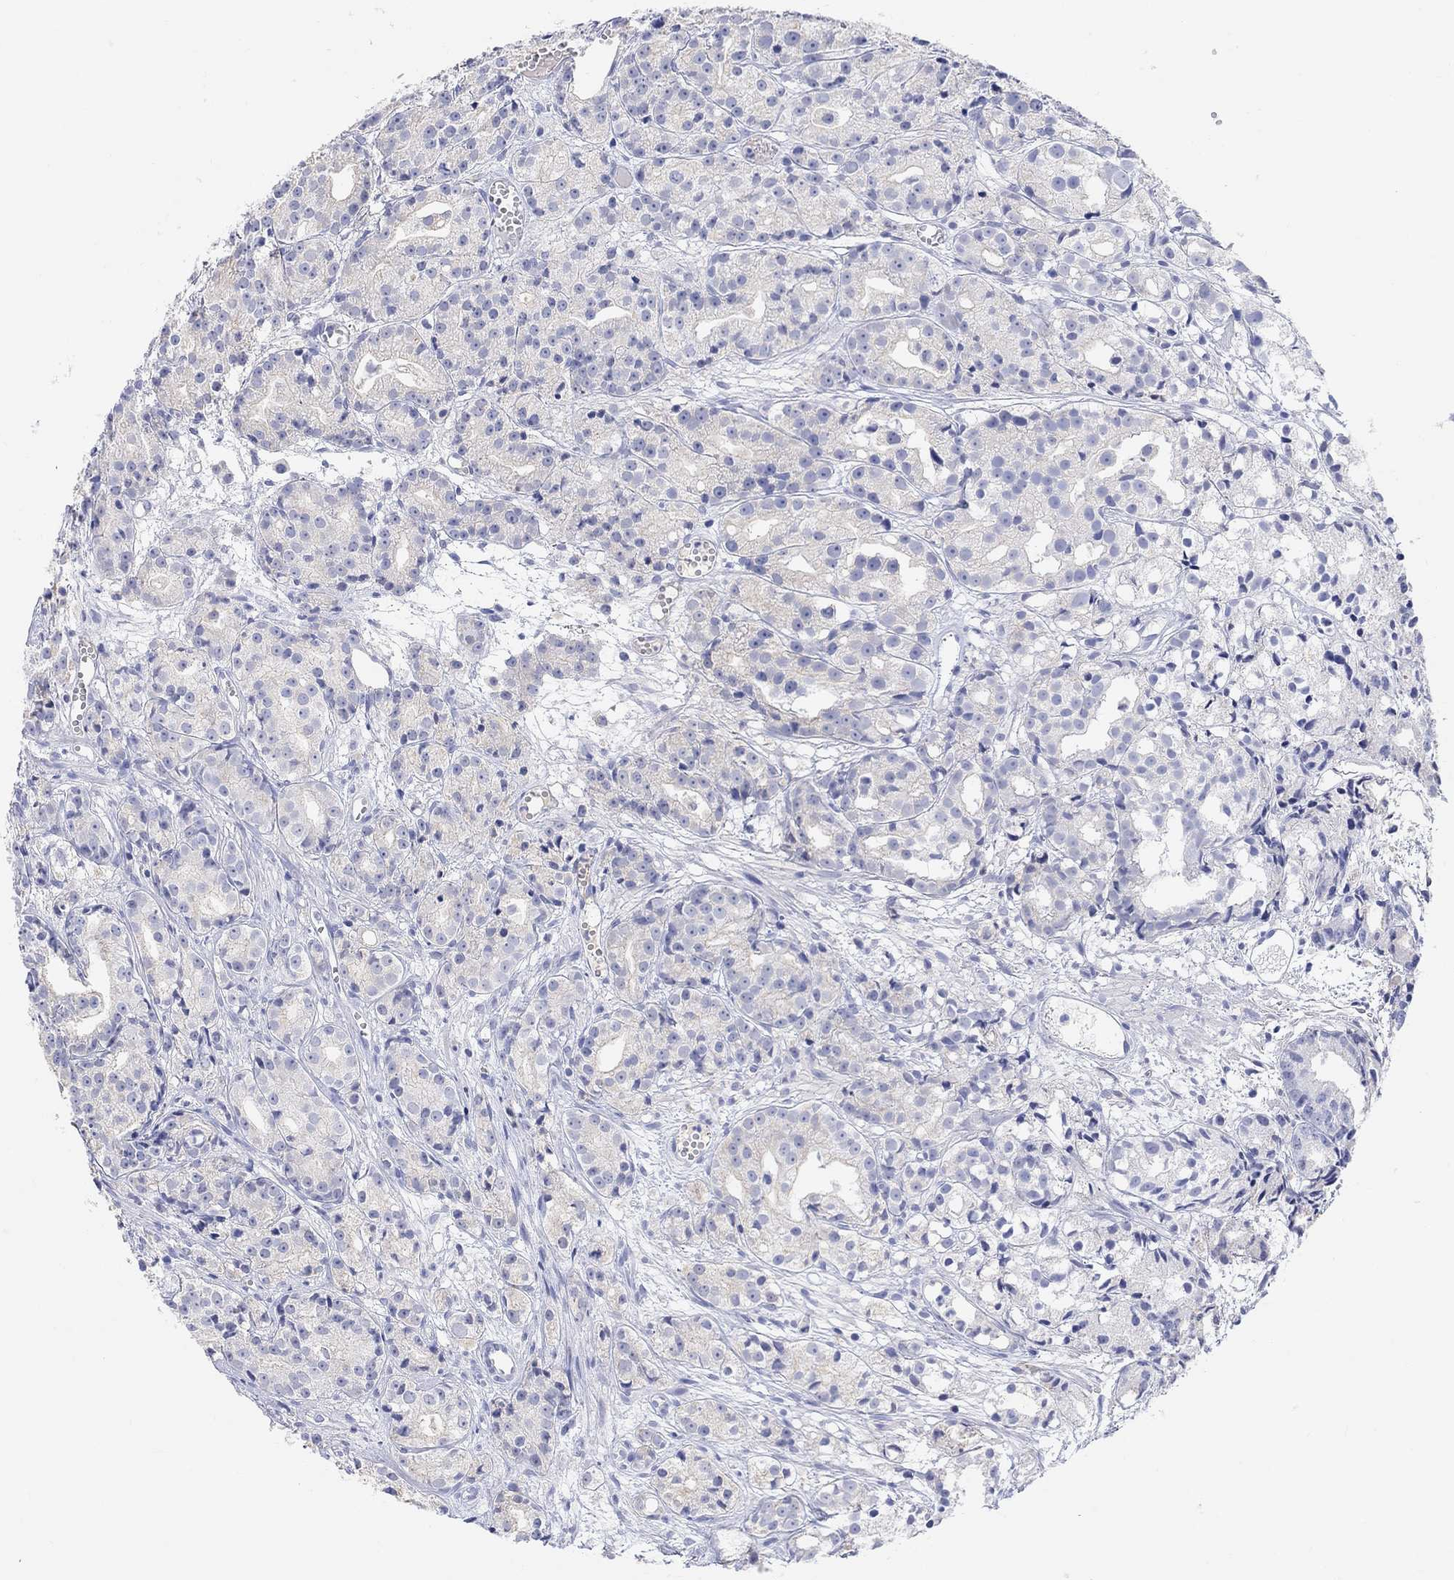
{"staining": {"intensity": "negative", "quantity": "none", "location": "none"}, "tissue": "prostate cancer", "cell_type": "Tumor cells", "image_type": "cancer", "snomed": [{"axis": "morphology", "description": "Adenocarcinoma, Medium grade"}, {"axis": "topography", "description": "Prostate"}], "caption": "Medium-grade adenocarcinoma (prostate) stained for a protein using IHC exhibits no positivity tumor cells.", "gene": "TYR", "patient": {"sex": "male", "age": 74}}